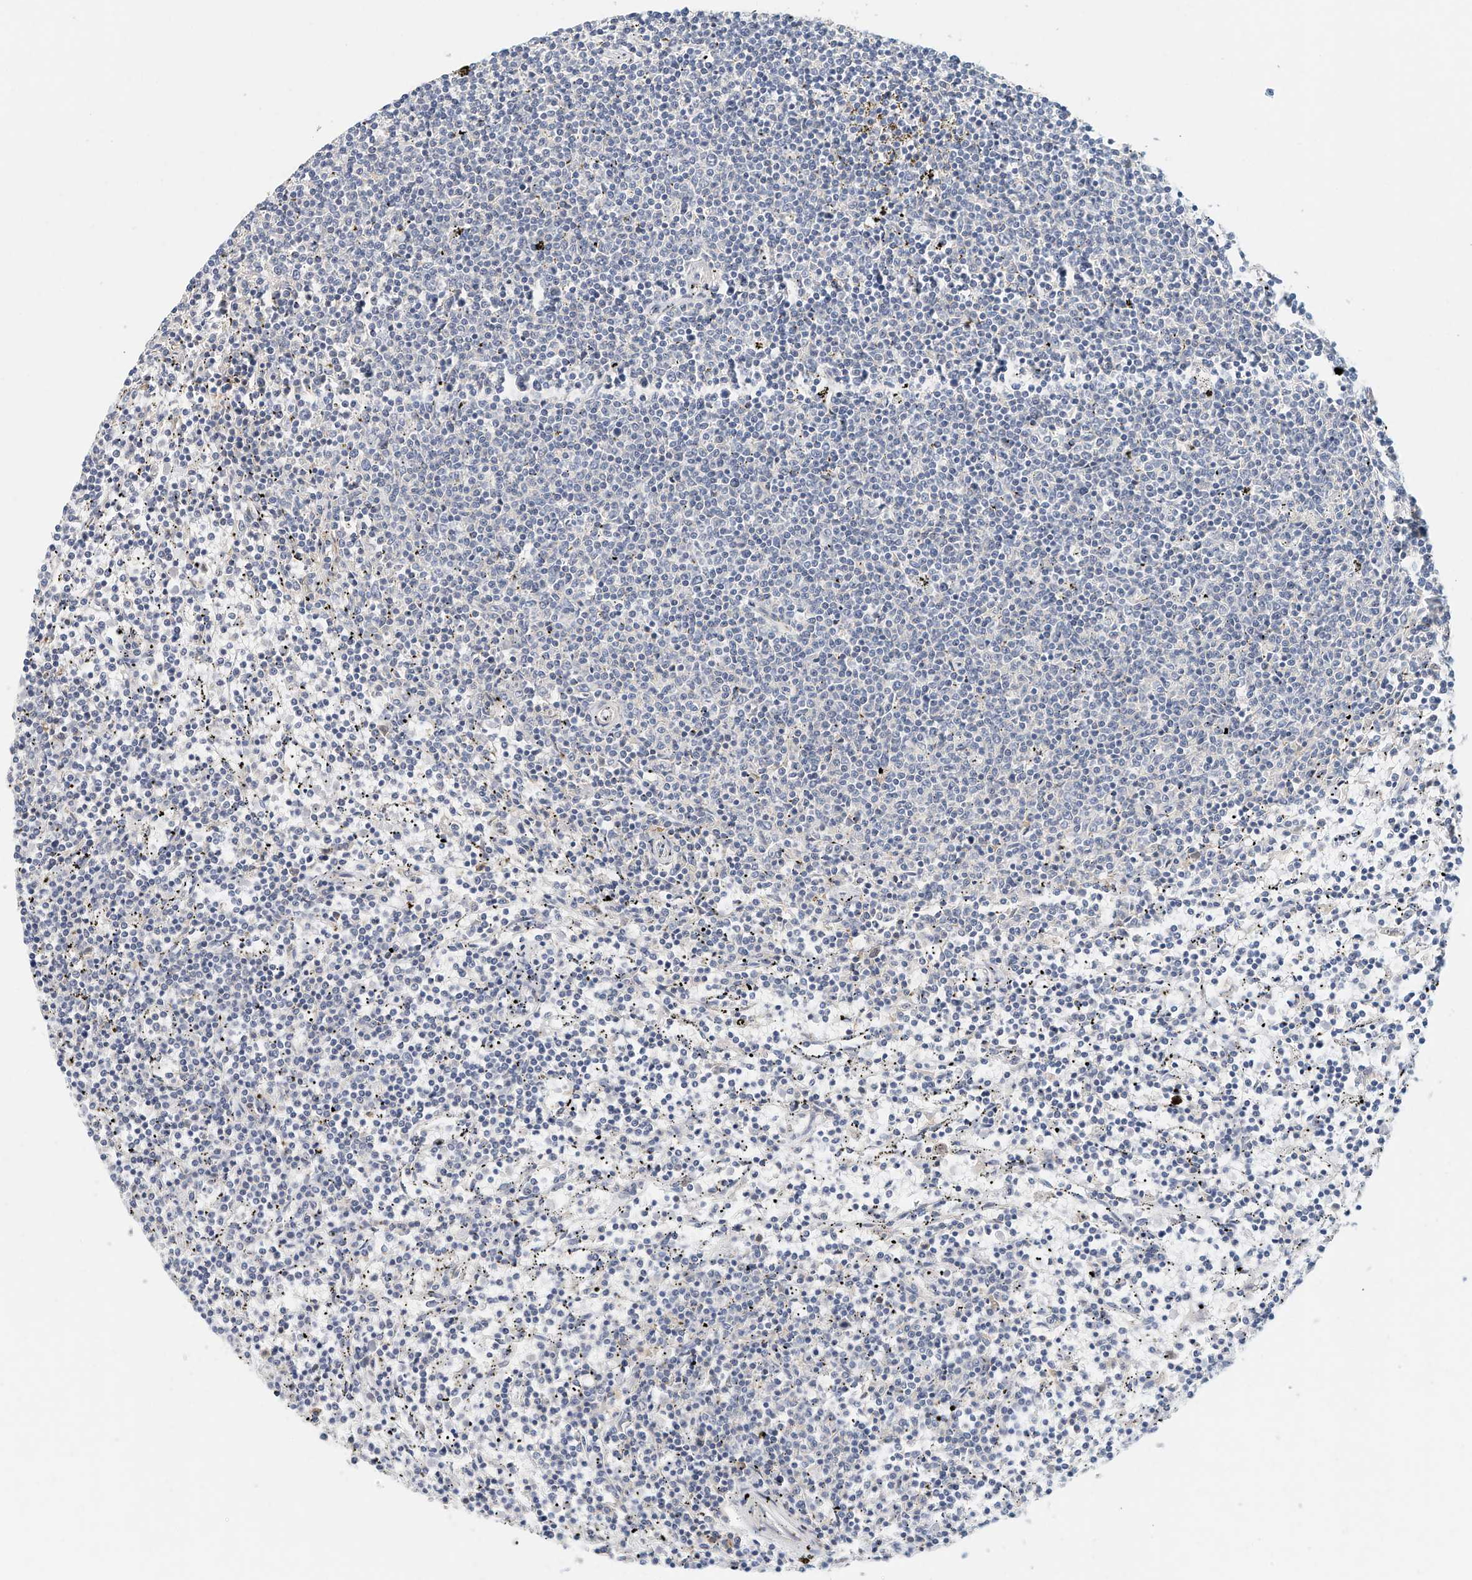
{"staining": {"intensity": "negative", "quantity": "none", "location": "none"}, "tissue": "lymphoma", "cell_type": "Tumor cells", "image_type": "cancer", "snomed": [{"axis": "morphology", "description": "Malignant lymphoma, non-Hodgkin's type, Low grade"}, {"axis": "topography", "description": "Spleen"}], "caption": "High power microscopy photomicrograph of an IHC histopathology image of malignant lymphoma, non-Hodgkin's type (low-grade), revealing no significant expression in tumor cells.", "gene": "MICAL1", "patient": {"sex": "female", "age": 50}}